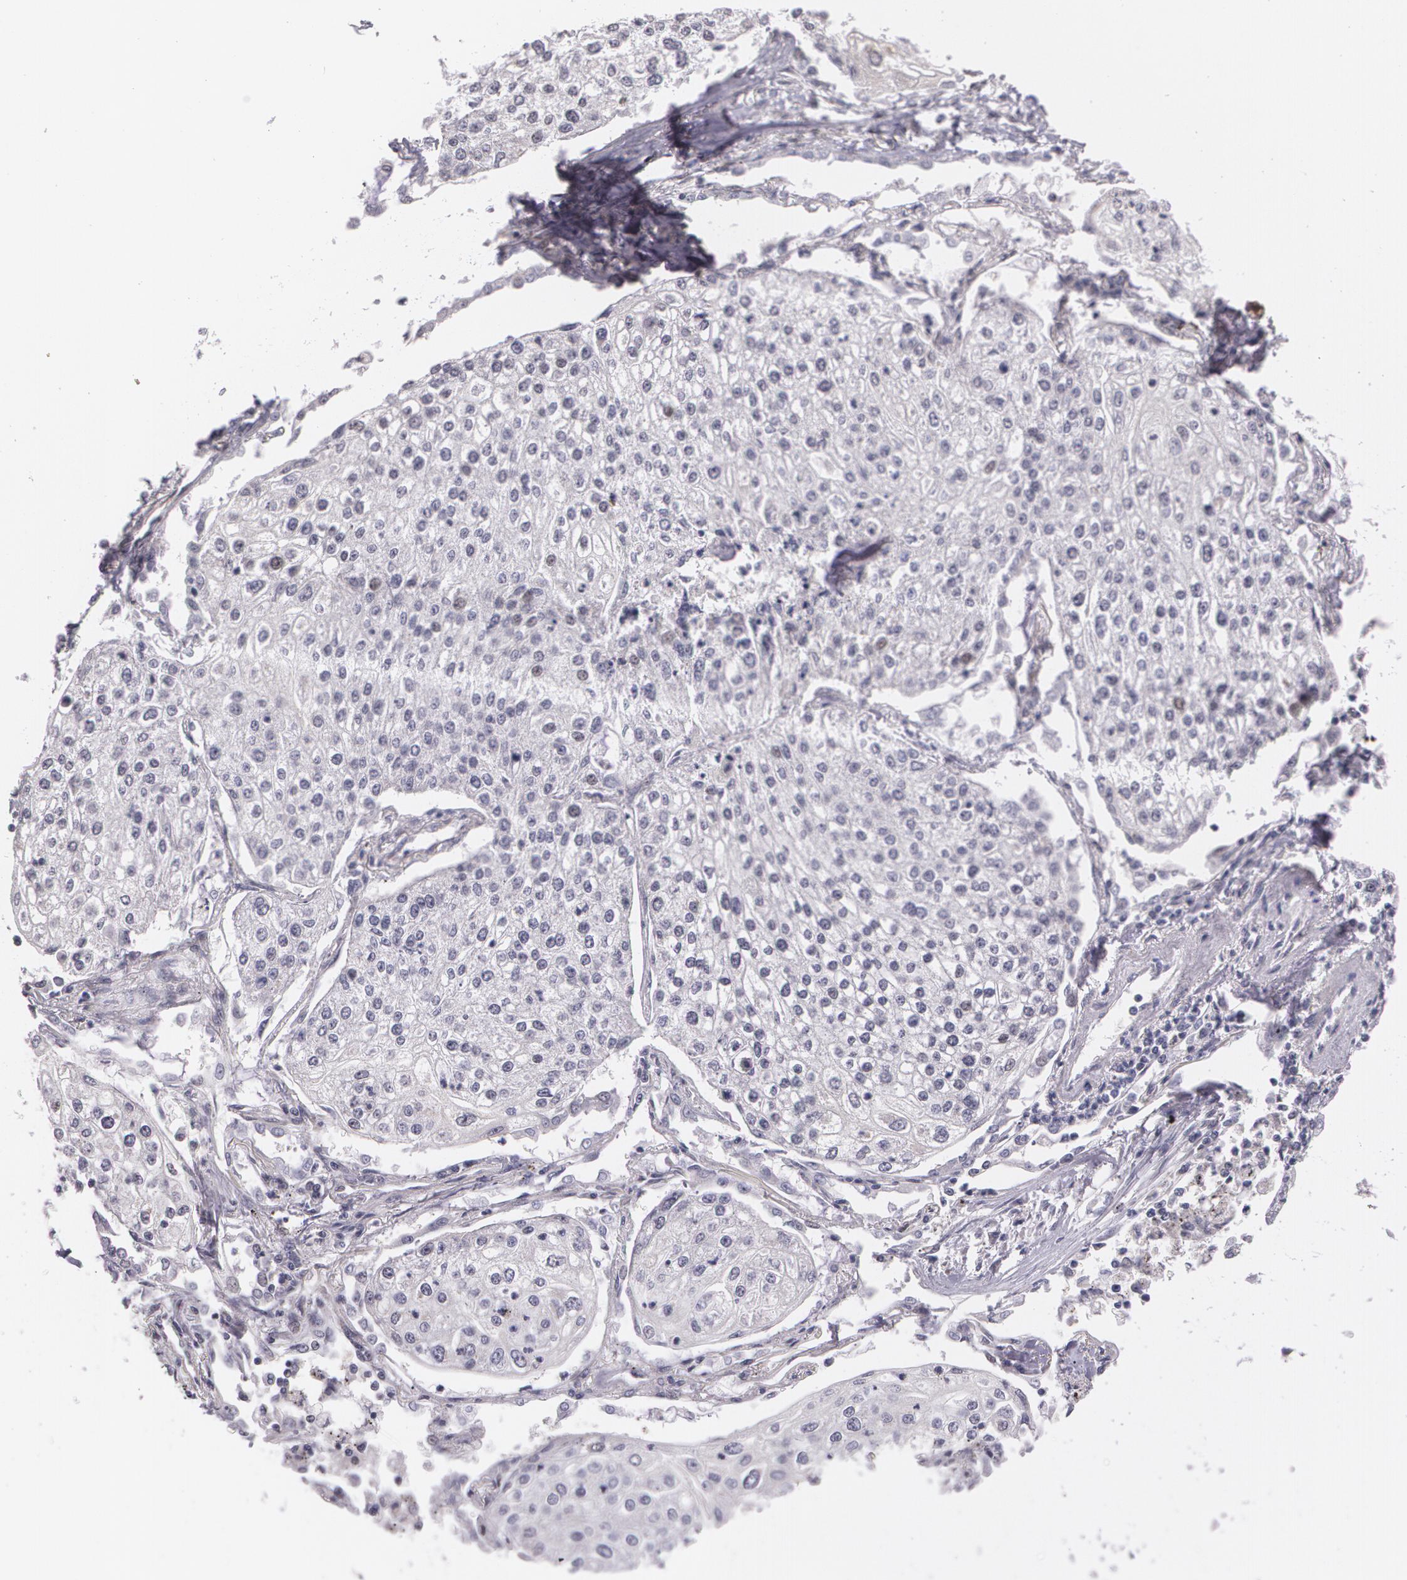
{"staining": {"intensity": "negative", "quantity": "none", "location": "none"}, "tissue": "lung cancer", "cell_type": "Tumor cells", "image_type": "cancer", "snomed": [{"axis": "morphology", "description": "Squamous cell carcinoma, NOS"}, {"axis": "topography", "description": "Lung"}], "caption": "Immunohistochemistry of human lung cancer reveals no positivity in tumor cells.", "gene": "ALX1", "patient": {"sex": "male", "age": 75}}